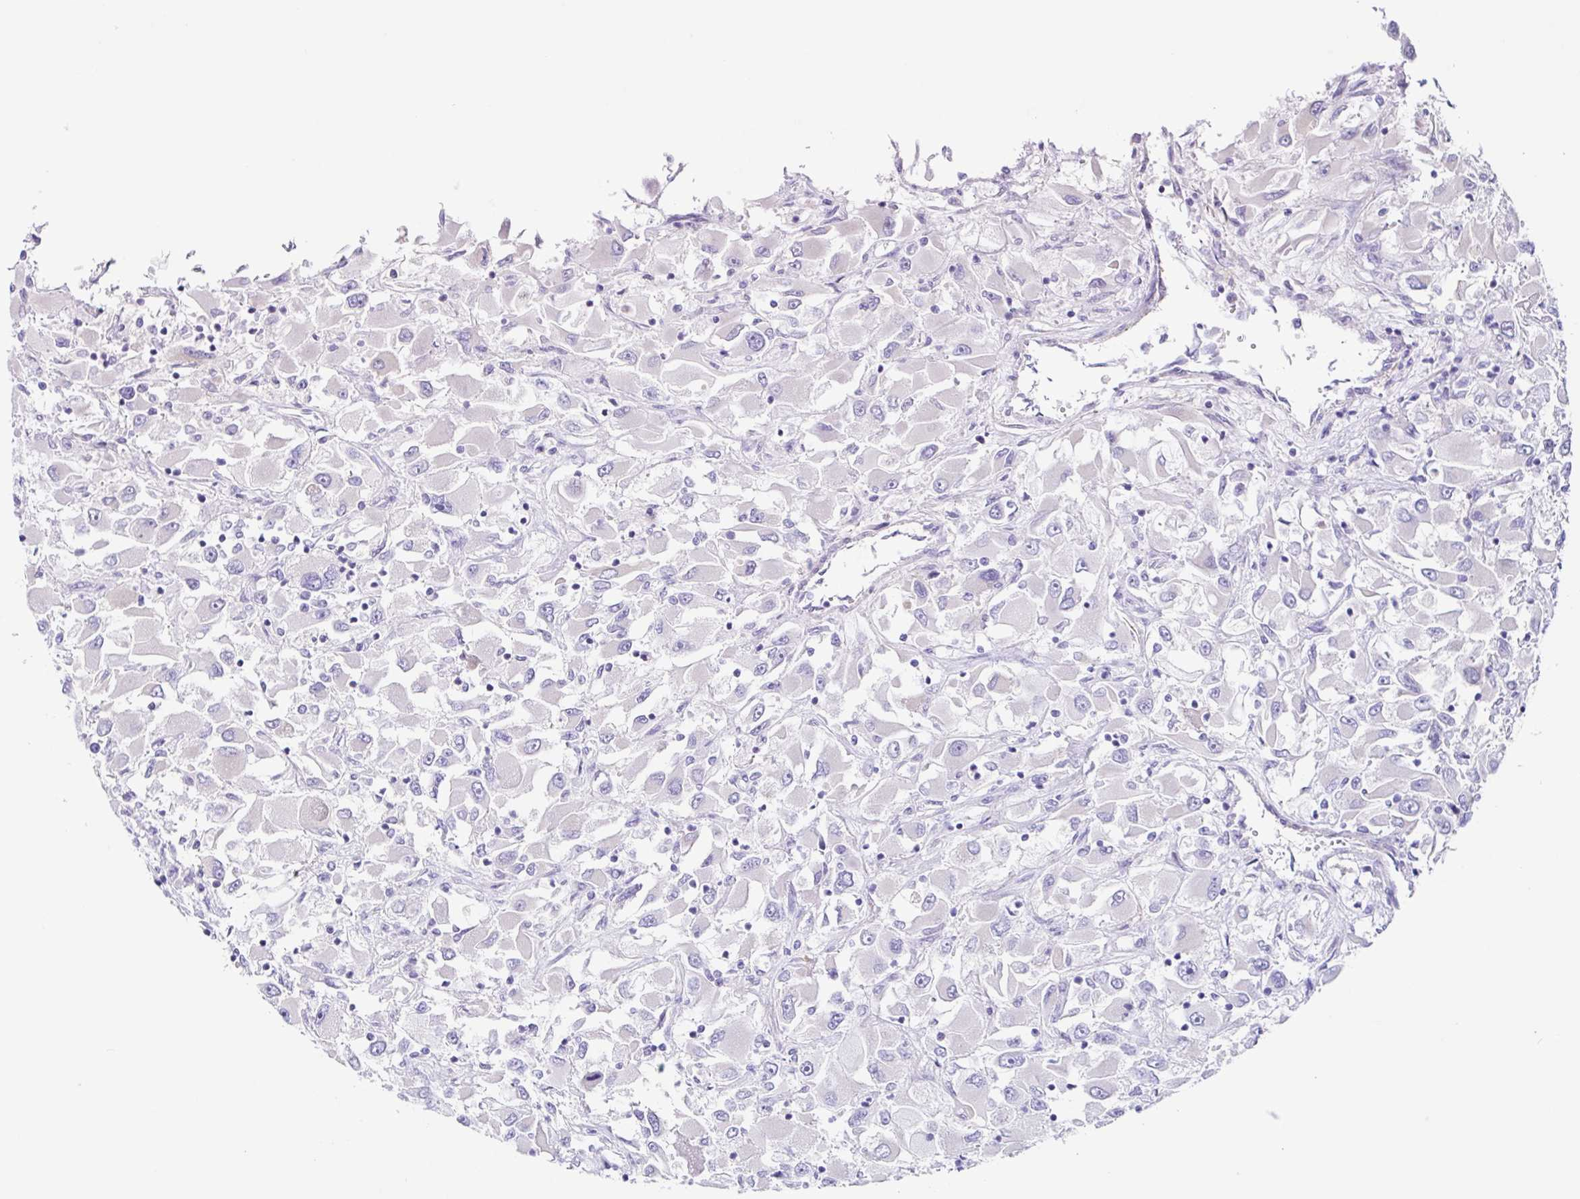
{"staining": {"intensity": "negative", "quantity": "none", "location": "none"}, "tissue": "renal cancer", "cell_type": "Tumor cells", "image_type": "cancer", "snomed": [{"axis": "morphology", "description": "Adenocarcinoma, NOS"}, {"axis": "topography", "description": "Kidney"}], "caption": "Immunohistochemical staining of adenocarcinoma (renal) demonstrates no significant staining in tumor cells.", "gene": "DCAF17", "patient": {"sex": "female", "age": 52}}